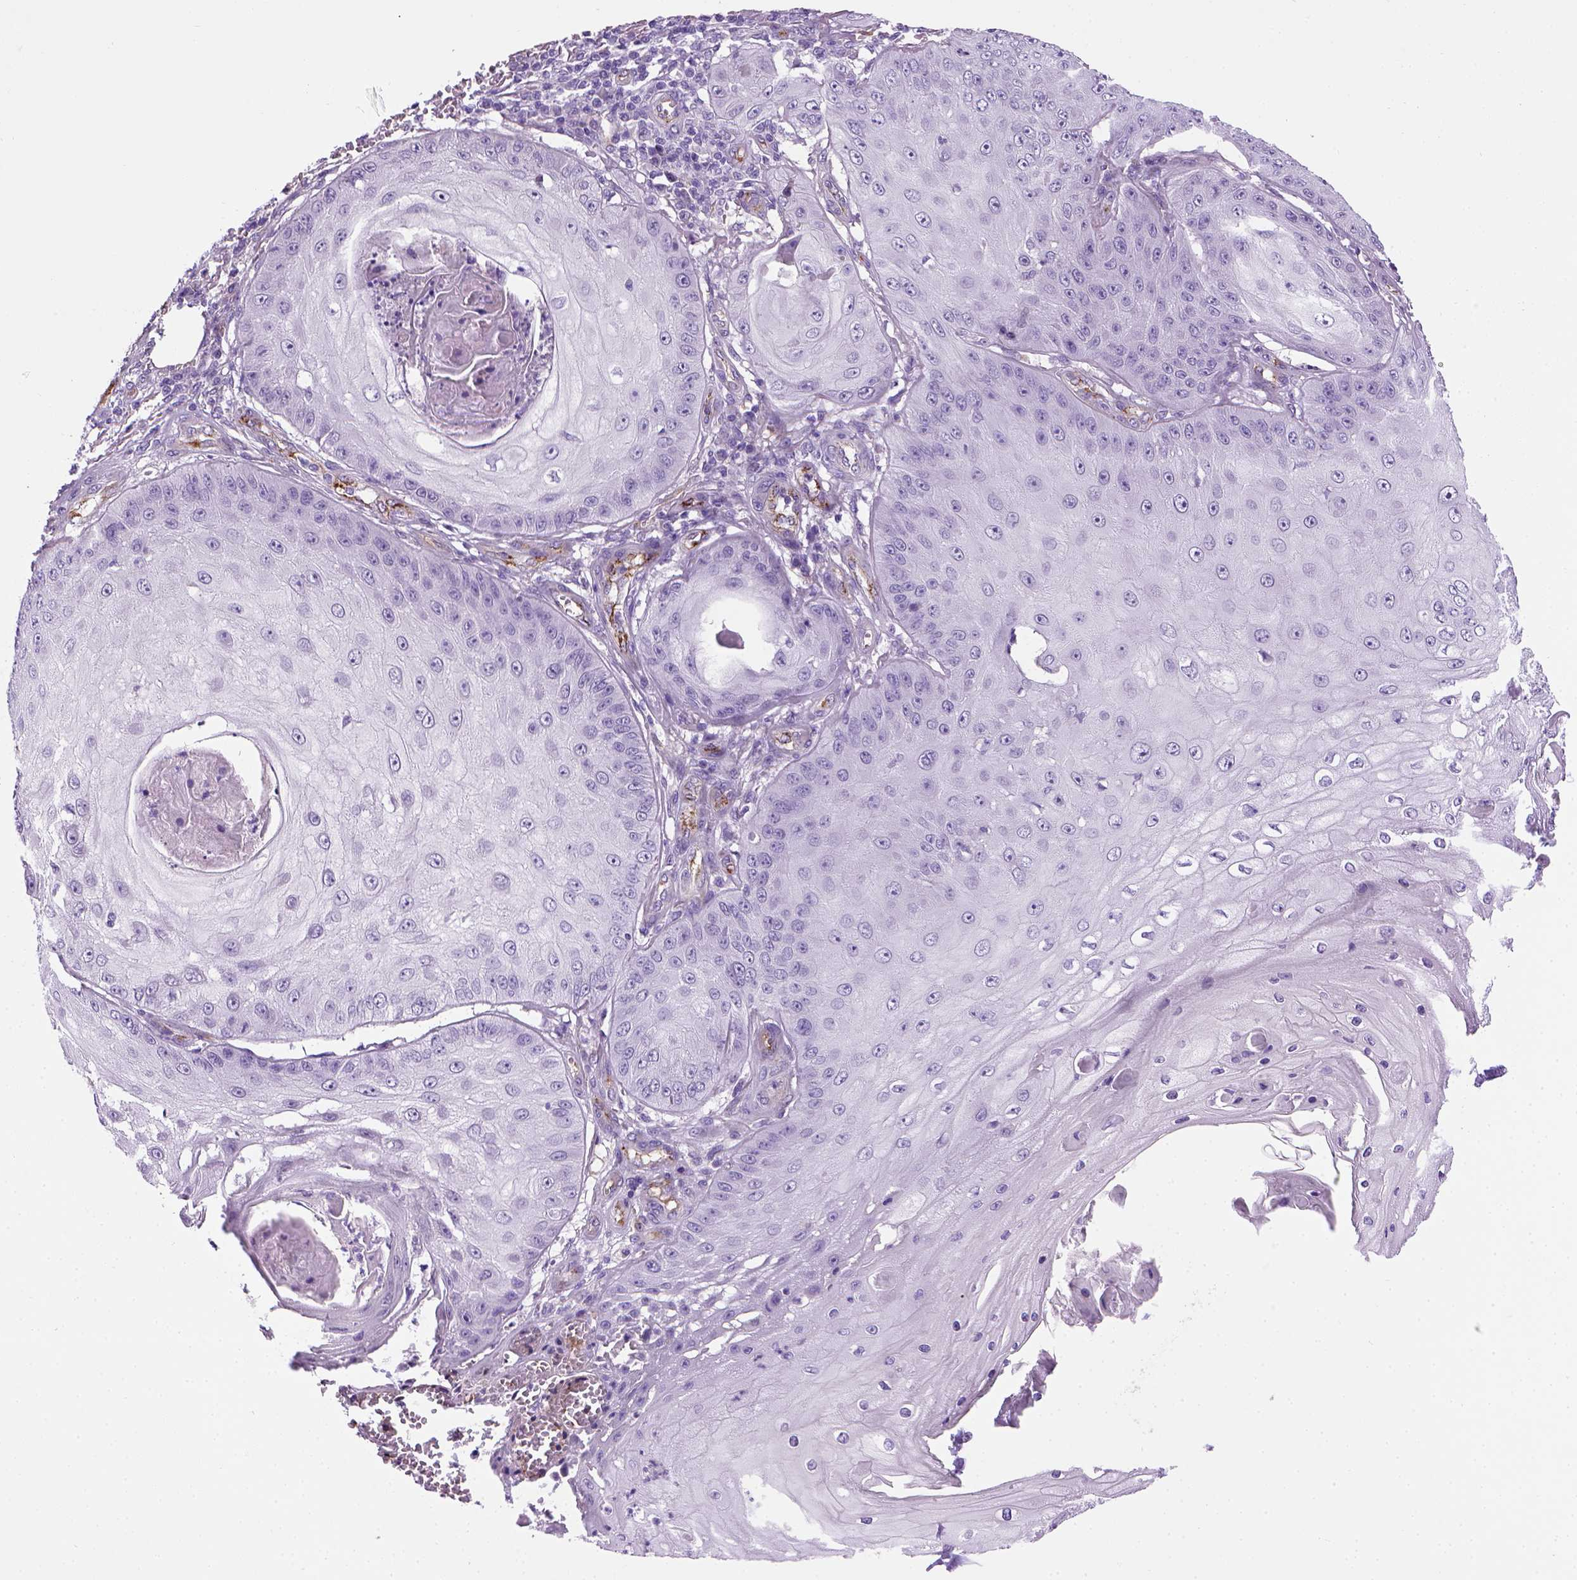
{"staining": {"intensity": "negative", "quantity": "none", "location": "none"}, "tissue": "skin cancer", "cell_type": "Tumor cells", "image_type": "cancer", "snomed": [{"axis": "morphology", "description": "Squamous cell carcinoma, NOS"}, {"axis": "topography", "description": "Skin"}], "caption": "DAB immunohistochemical staining of skin cancer (squamous cell carcinoma) reveals no significant staining in tumor cells.", "gene": "VWF", "patient": {"sex": "male", "age": 70}}